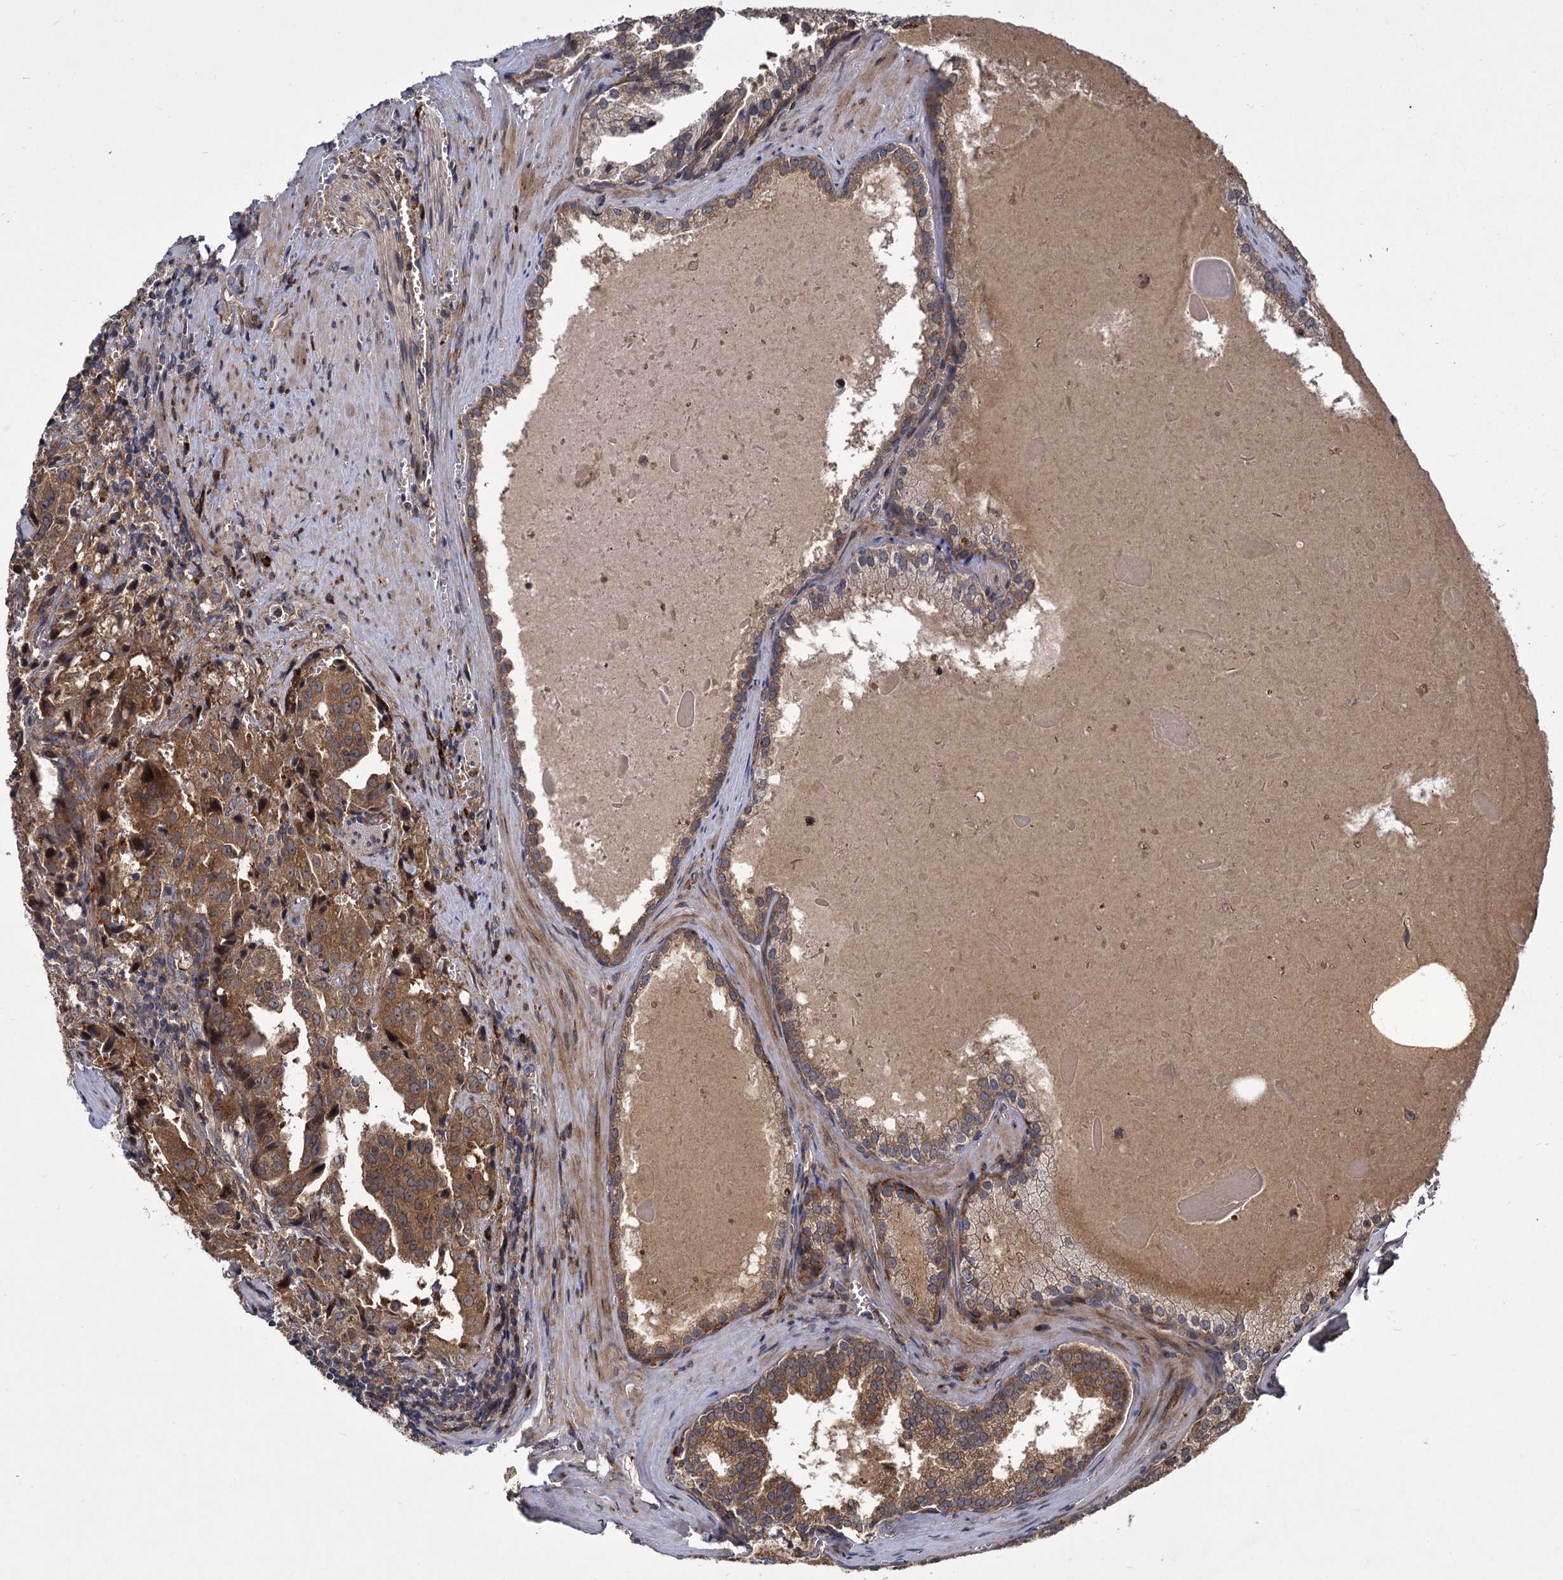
{"staining": {"intensity": "moderate", "quantity": ">75%", "location": "cytoplasmic/membranous"}, "tissue": "prostate cancer", "cell_type": "Tumor cells", "image_type": "cancer", "snomed": [{"axis": "morphology", "description": "Adenocarcinoma, High grade"}, {"axis": "topography", "description": "Prostate"}], "caption": "Prostate cancer was stained to show a protein in brown. There is medium levels of moderate cytoplasmic/membranous staining in about >75% of tumor cells. (DAB IHC with brightfield microscopy, high magnification).", "gene": "INPPL1", "patient": {"sex": "male", "age": 68}}